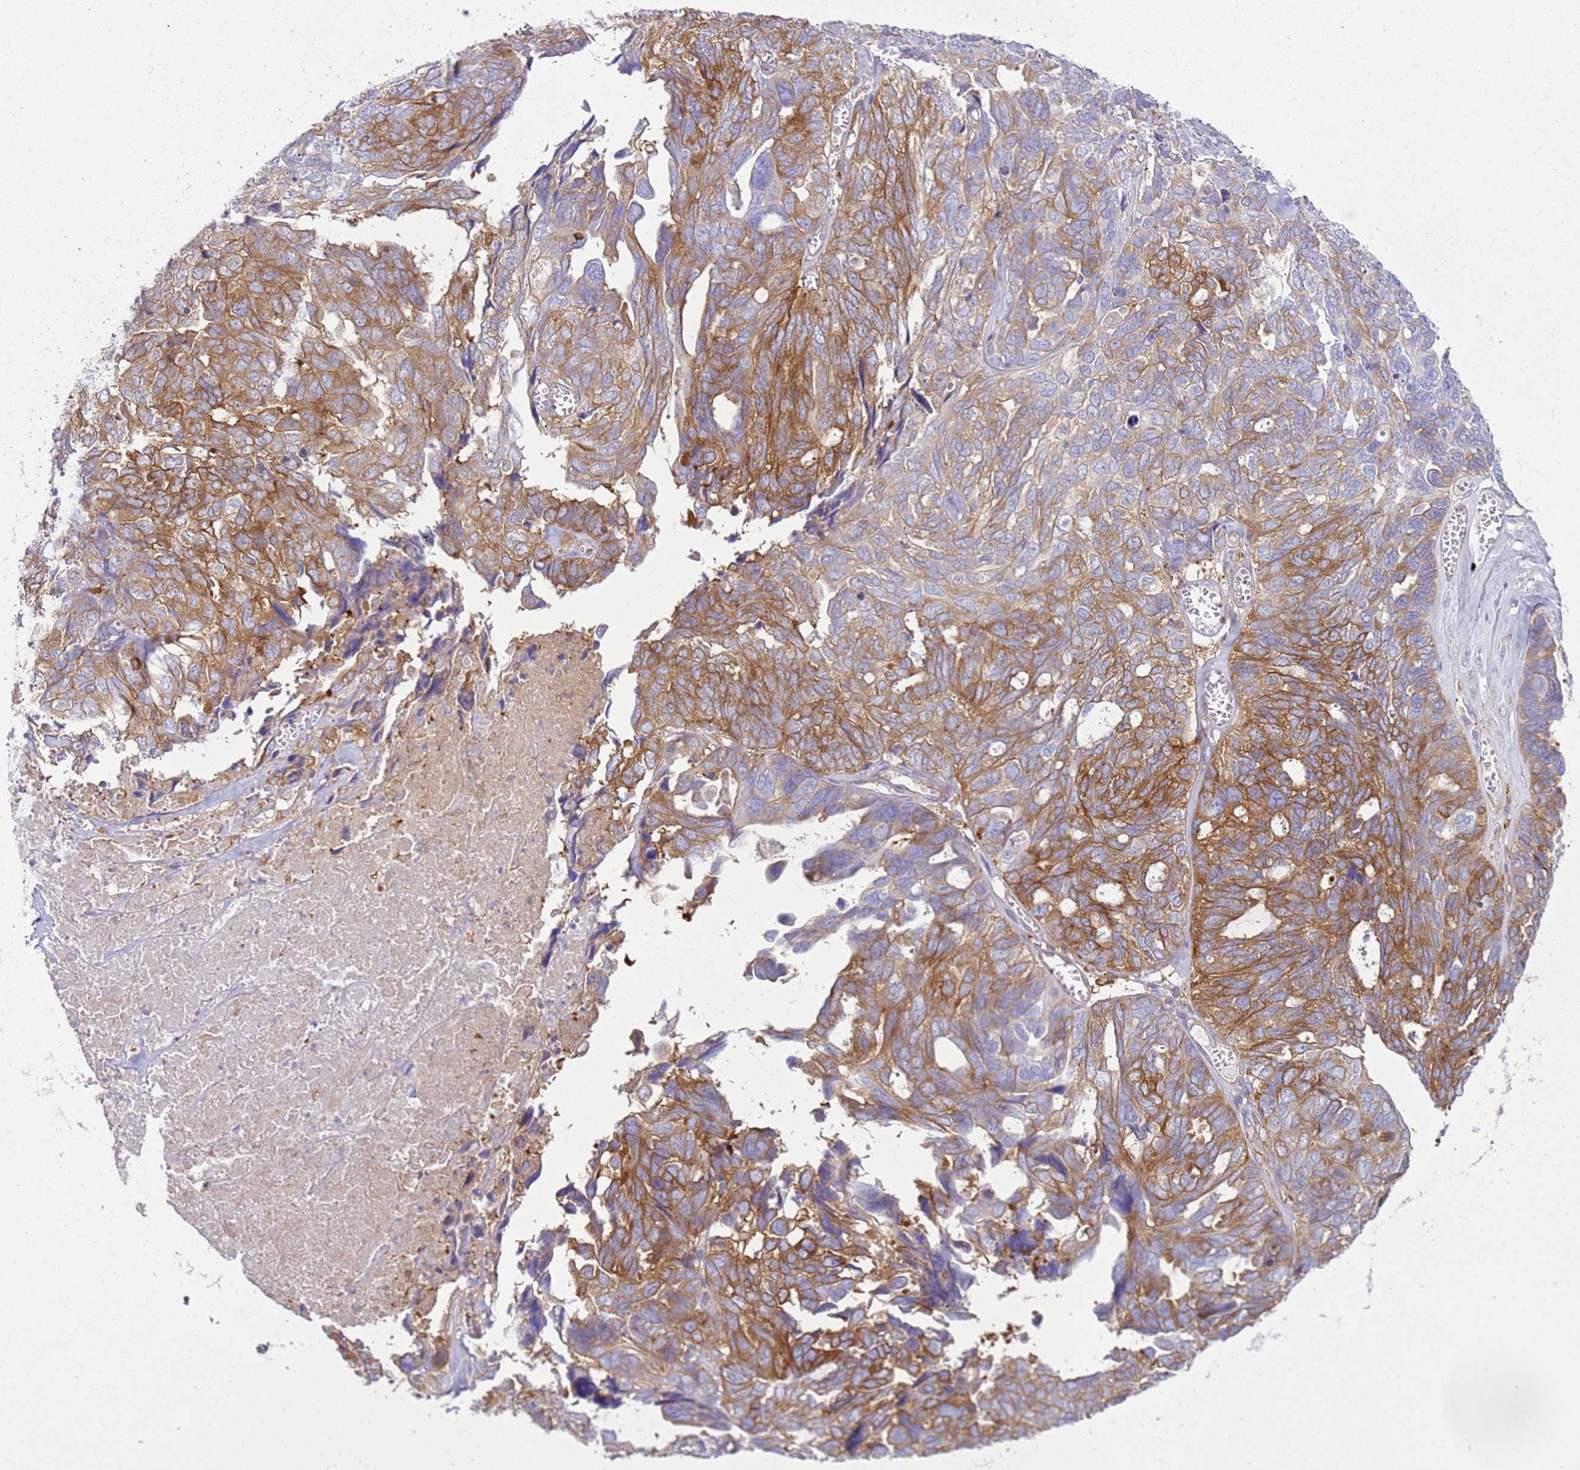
{"staining": {"intensity": "moderate", "quantity": "25%-75%", "location": "cytoplasmic/membranous"}, "tissue": "ovarian cancer", "cell_type": "Tumor cells", "image_type": "cancer", "snomed": [{"axis": "morphology", "description": "Cystadenocarcinoma, serous, NOS"}, {"axis": "topography", "description": "Ovary"}], "caption": "A high-resolution image shows immunohistochemistry (IHC) staining of serous cystadenocarcinoma (ovarian), which reveals moderate cytoplasmic/membranous positivity in about 25%-75% of tumor cells.", "gene": "SNX21", "patient": {"sex": "female", "age": 79}}